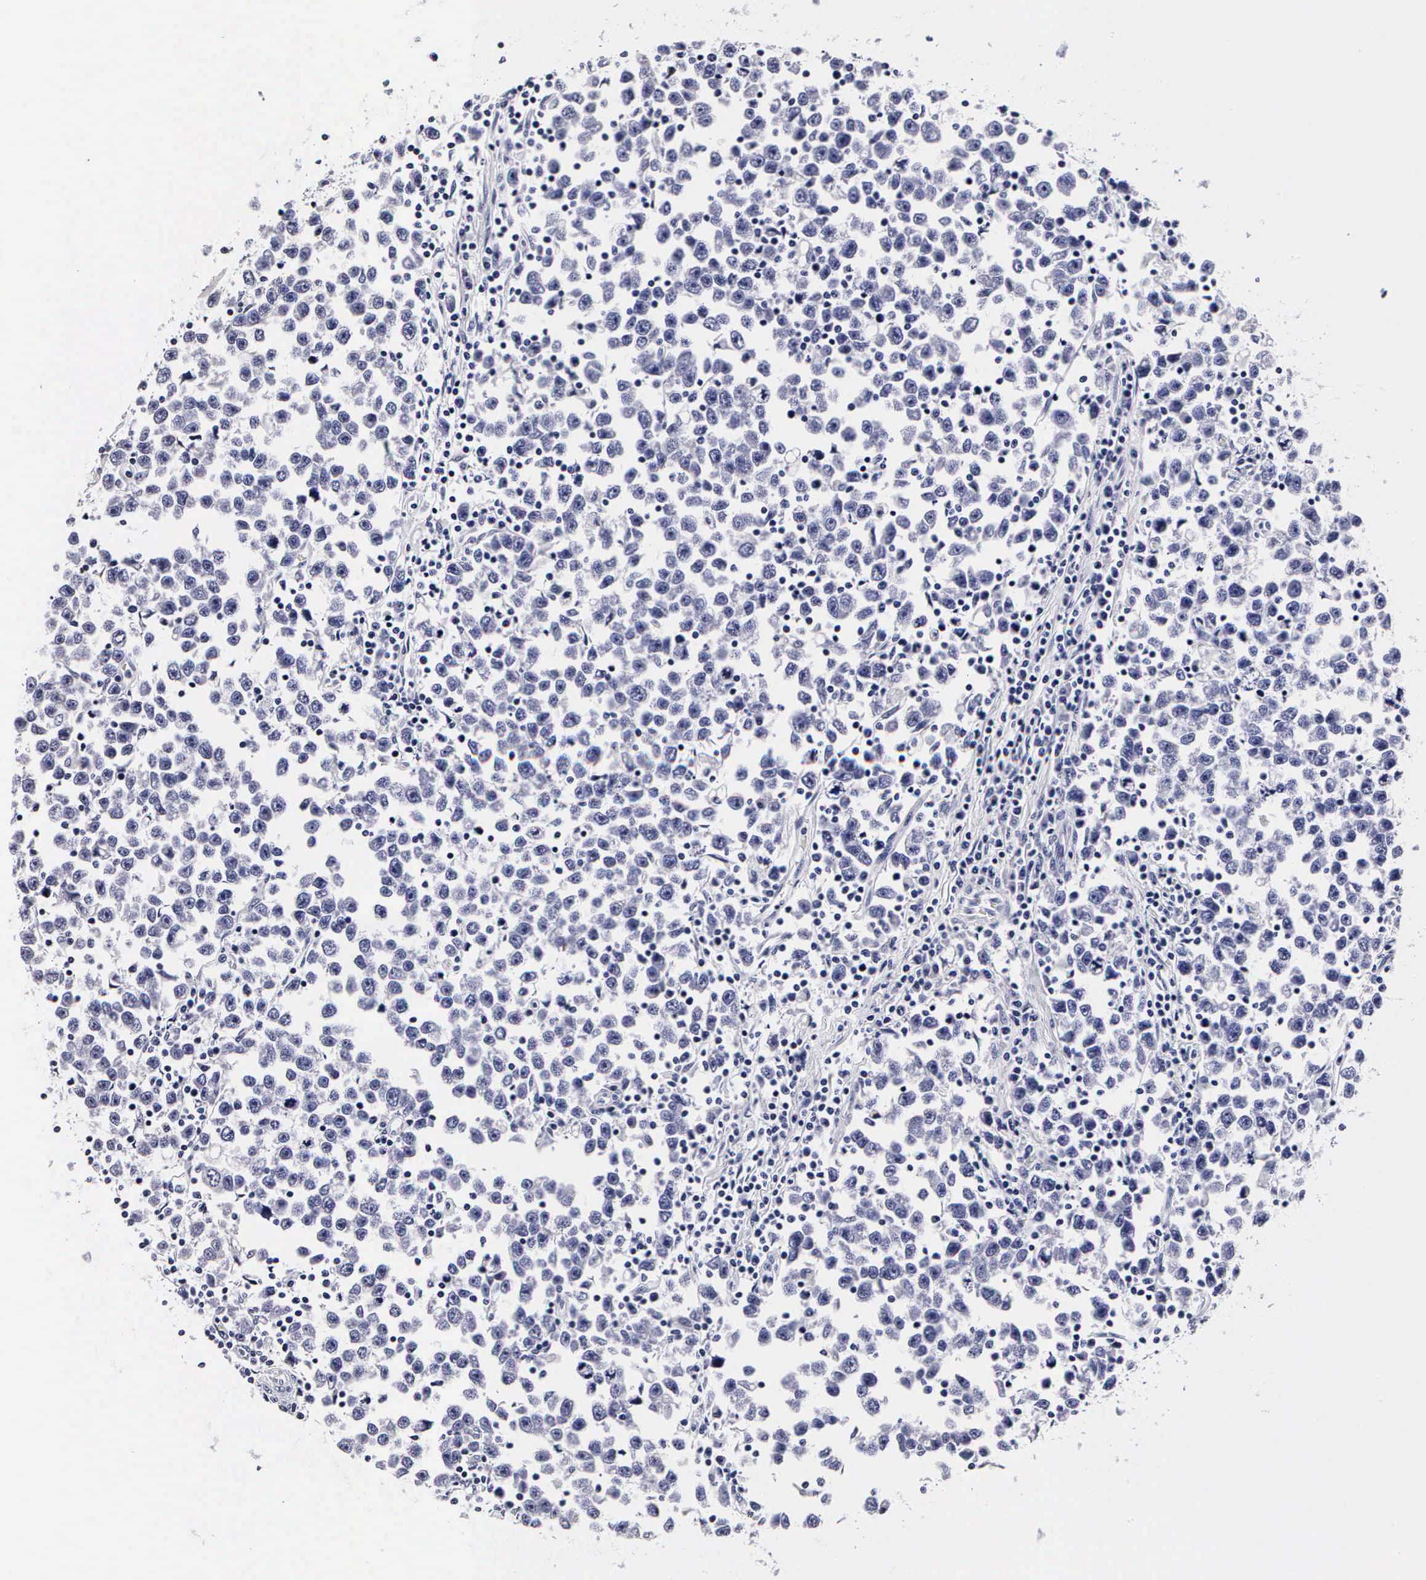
{"staining": {"intensity": "negative", "quantity": "none", "location": "none"}, "tissue": "testis cancer", "cell_type": "Tumor cells", "image_type": "cancer", "snomed": [{"axis": "morphology", "description": "Seminoma, NOS"}, {"axis": "topography", "description": "Testis"}], "caption": "The histopathology image reveals no significant staining in tumor cells of testis cancer (seminoma).", "gene": "RNASE6", "patient": {"sex": "male", "age": 43}}